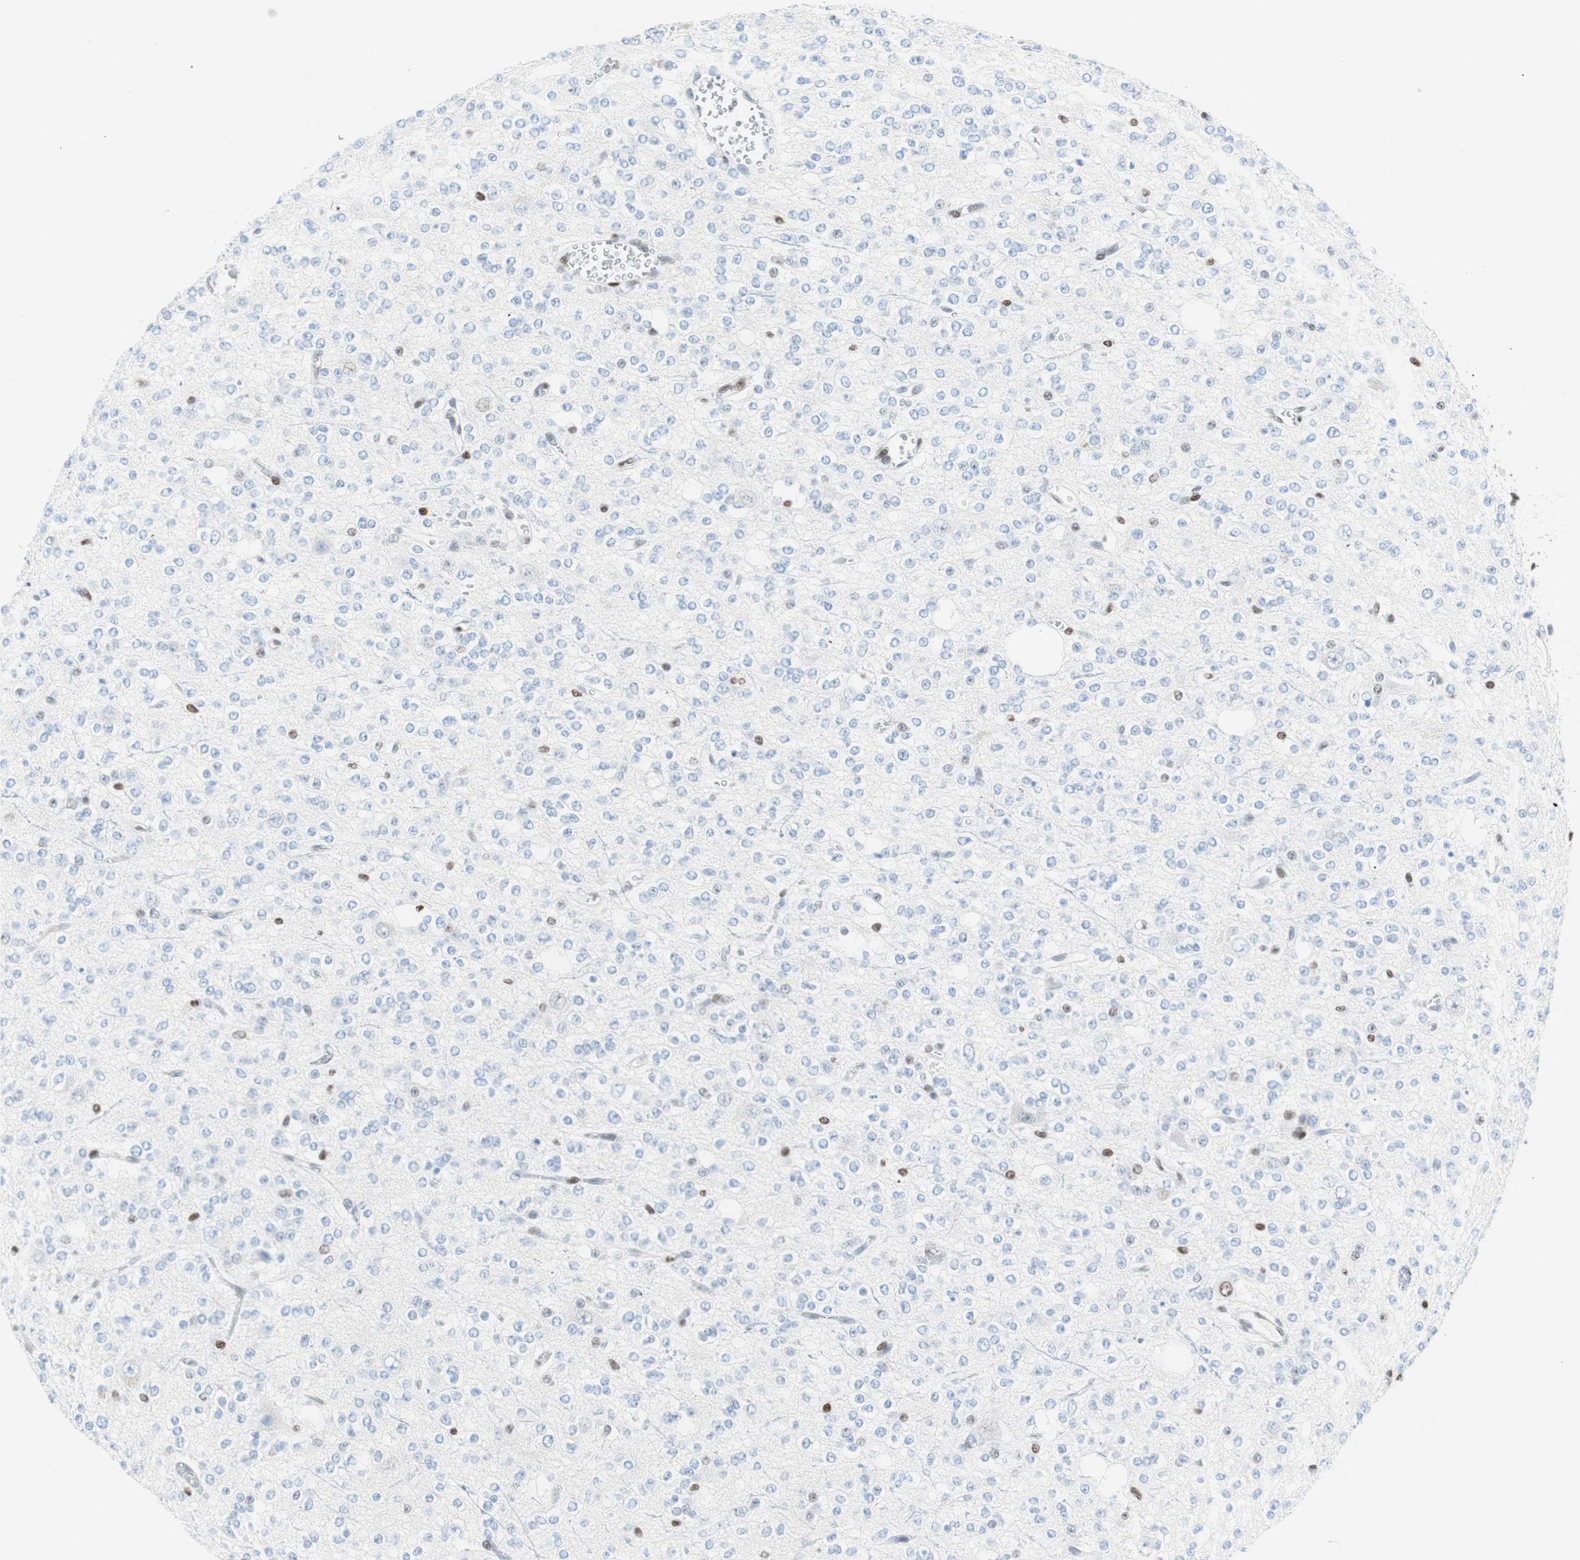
{"staining": {"intensity": "weak", "quantity": "<25%", "location": "nuclear"}, "tissue": "glioma", "cell_type": "Tumor cells", "image_type": "cancer", "snomed": [{"axis": "morphology", "description": "Glioma, malignant, Low grade"}, {"axis": "topography", "description": "Brain"}], "caption": "Immunohistochemical staining of glioma shows no significant expression in tumor cells.", "gene": "CEBPB", "patient": {"sex": "male", "age": 38}}